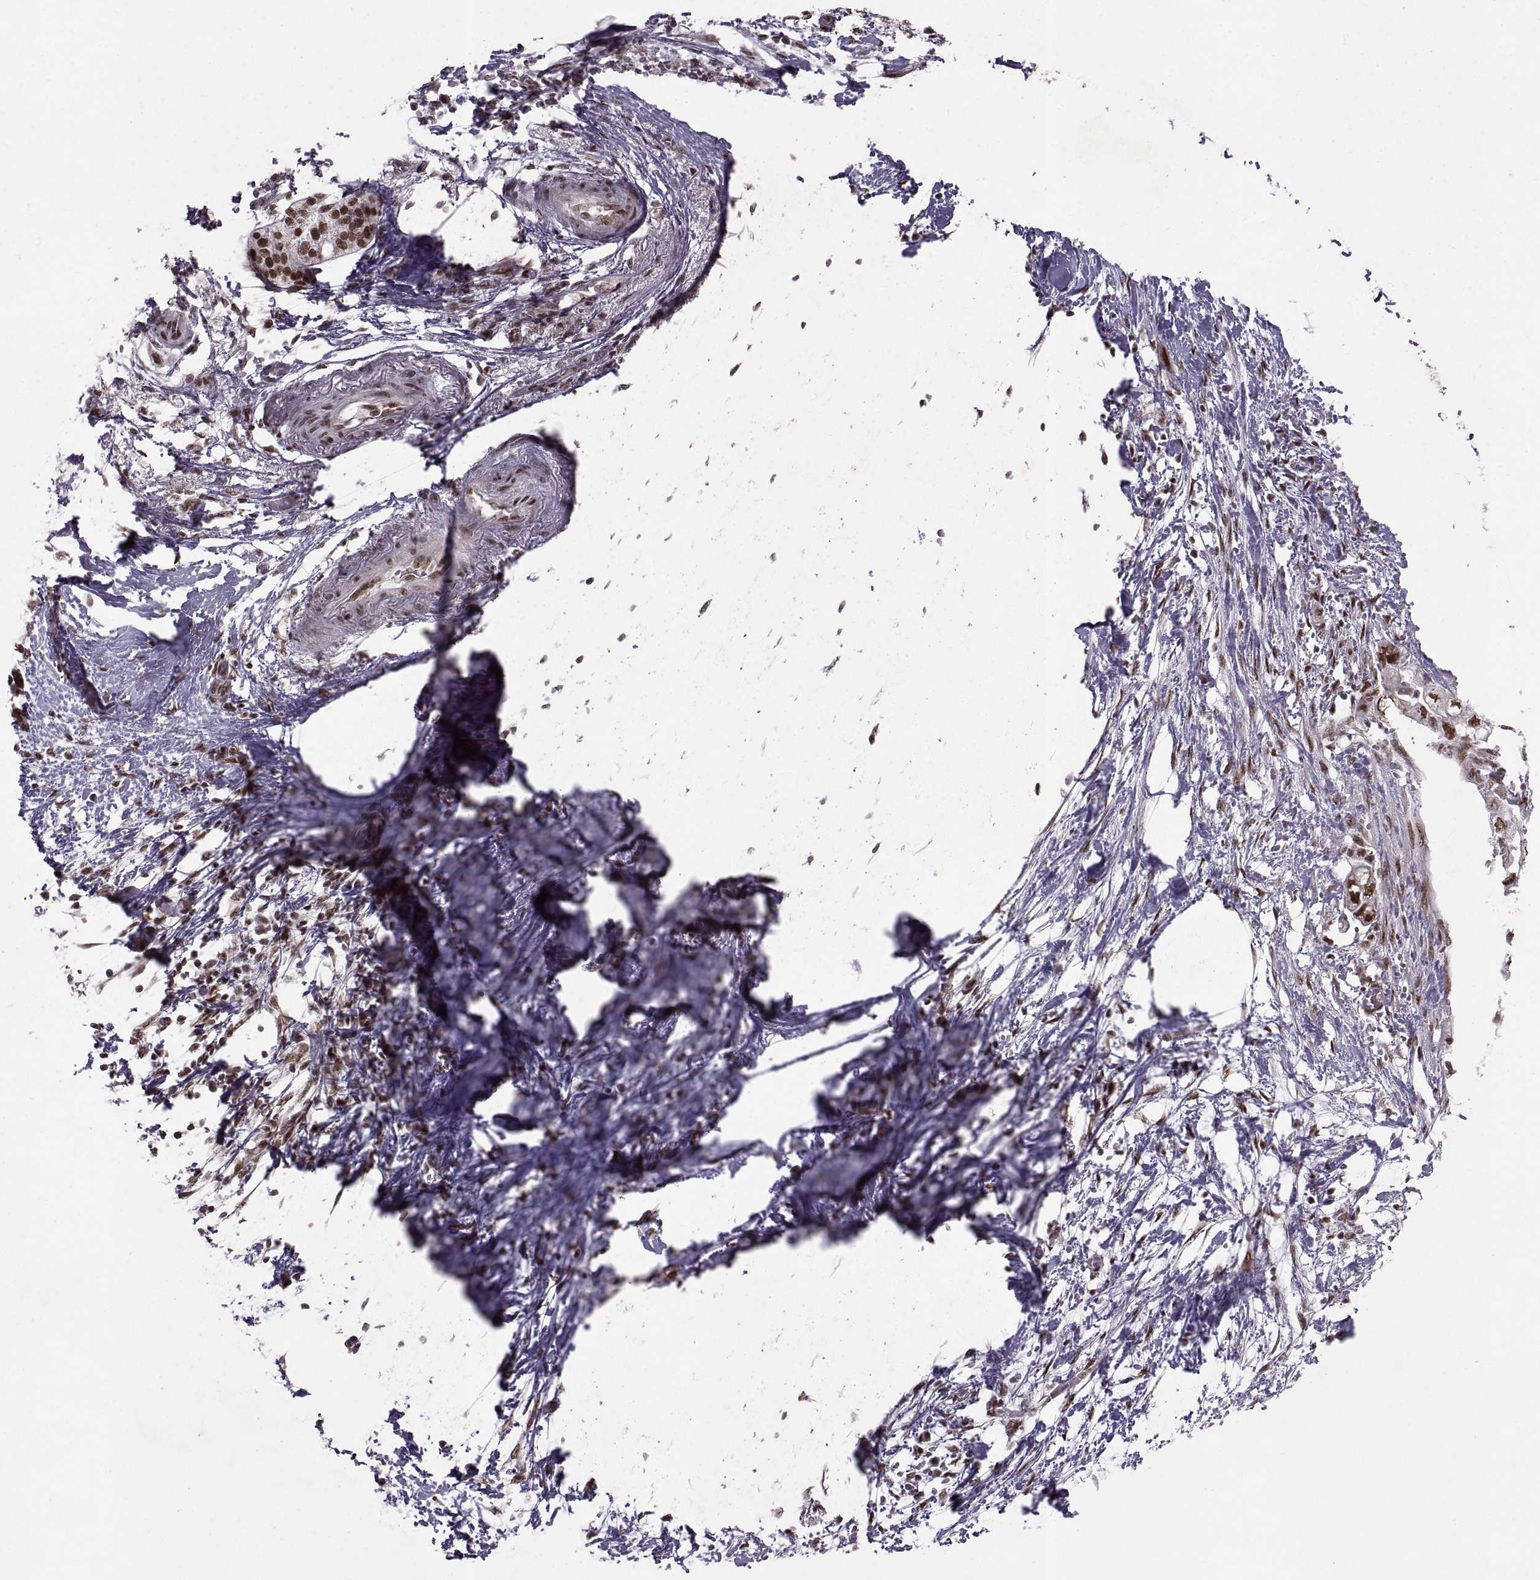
{"staining": {"intensity": "moderate", "quantity": ">75%", "location": "nuclear"}, "tissue": "pancreatic cancer", "cell_type": "Tumor cells", "image_type": "cancer", "snomed": [{"axis": "morphology", "description": "Adenocarcinoma, NOS"}, {"axis": "topography", "description": "Pancreas"}], "caption": "High-power microscopy captured an immunohistochemistry (IHC) image of pancreatic adenocarcinoma, revealing moderate nuclear staining in about >75% of tumor cells.", "gene": "MT1E", "patient": {"sex": "female", "age": 72}}